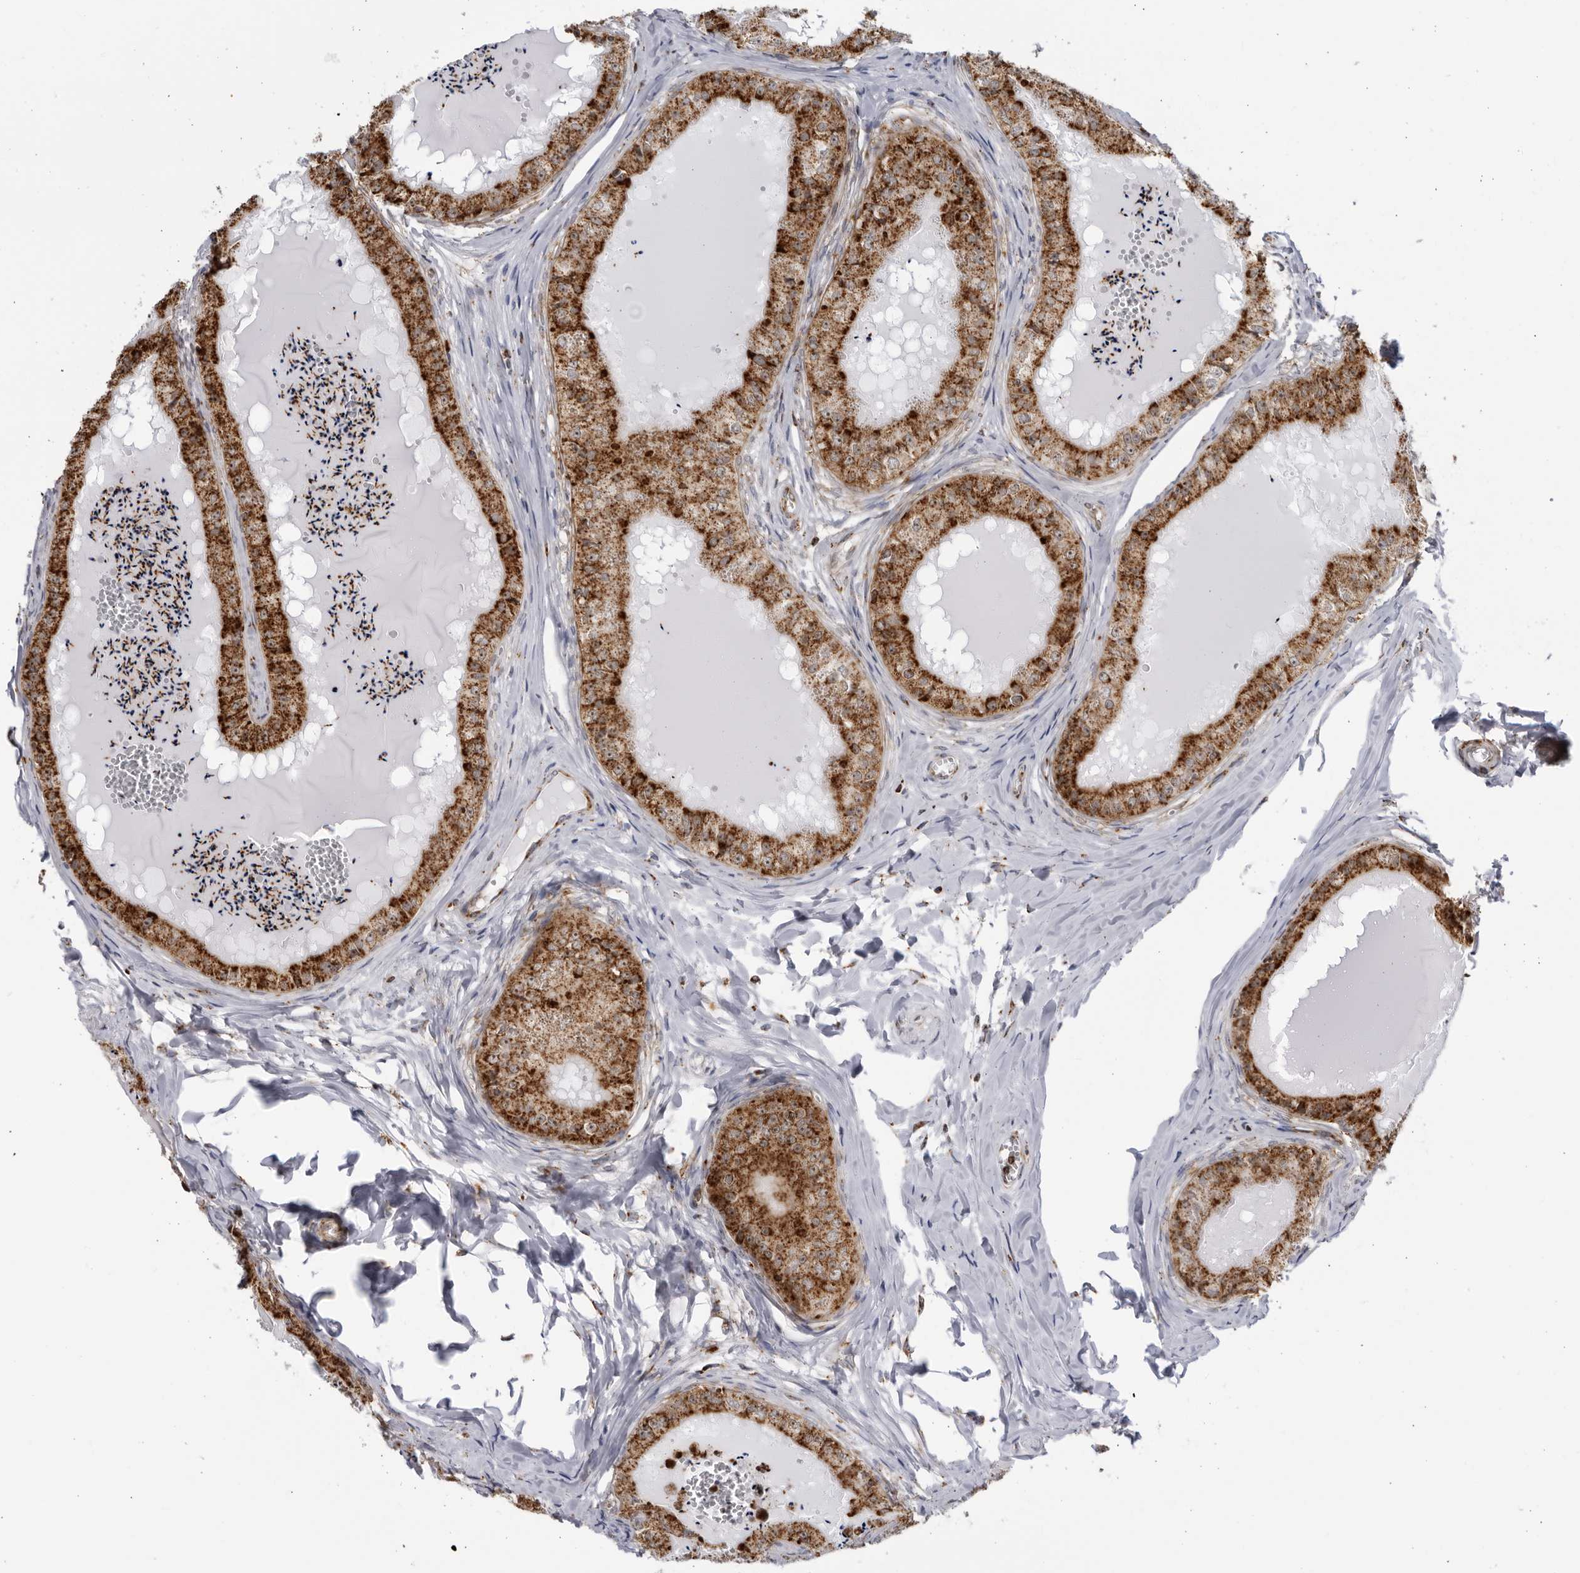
{"staining": {"intensity": "strong", "quantity": ">75%", "location": "cytoplasmic/membranous"}, "tissue": "epididymis", "cell_type": "Glandular cells", "image_type": "normal", "snomed": [{"axis": "morphology", "description": "Normal tissue, NOS"}, {"axis": "topography", "description": "Epididymis"}], "caption": "This photomicrograph demonstrates normal epididymis stained with immunohistochemistry (IHC) to label a protein in brown. The cytoplasmic/membranous of glandular cells show strong positivity for the protein. Nuclei are counter-stained blue.", "gene": "RBM34", "patient": {"sex": "male", "age": 31}}